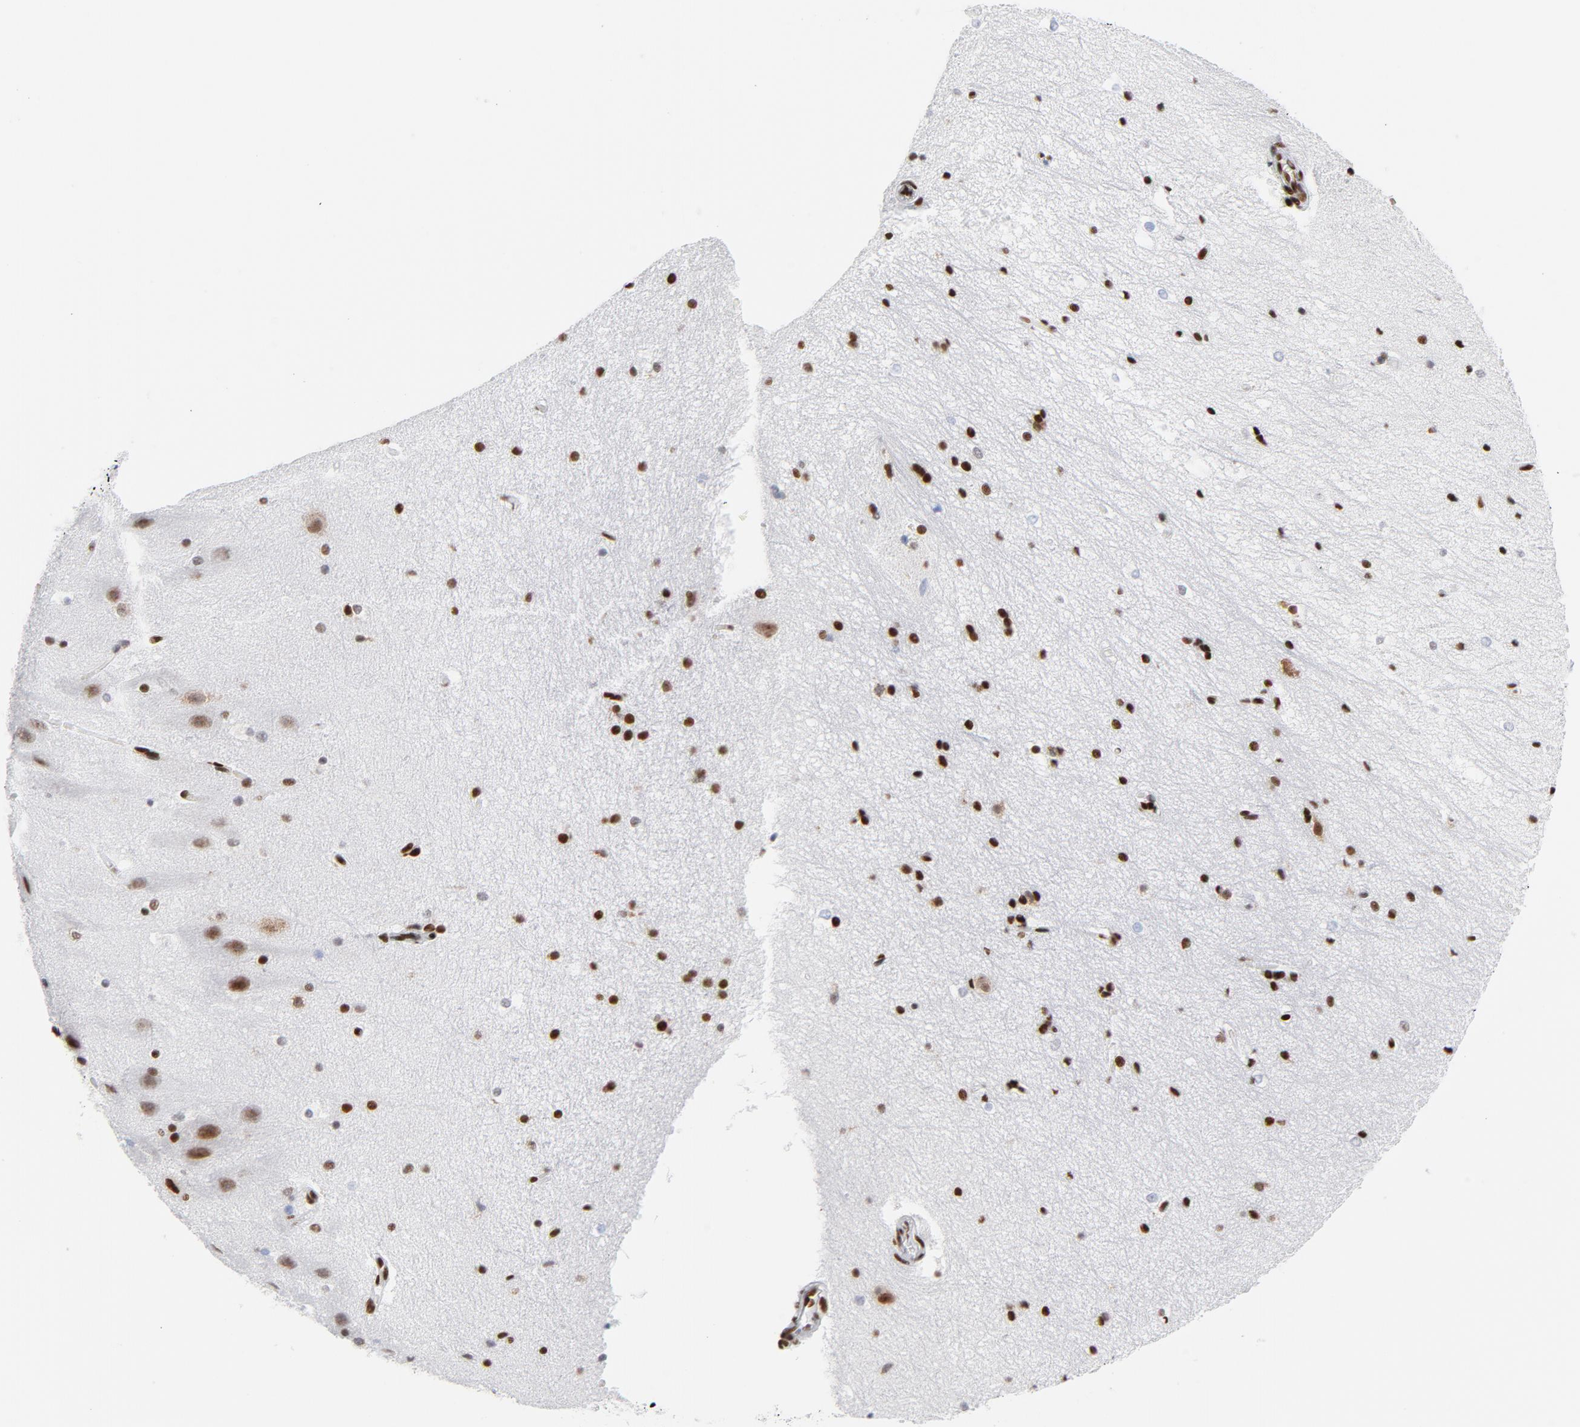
{"staining": {"intensity": "strong", "quantity": ">75%", "location": "nuclear"}, "tissue": "hippocampus", "cell_type": "Glial cells", "image_type": "normal", "snomed": [{"axis": "morphology", "description": "Normal tissue, NOS"}, {"axis": "topography", "description": "Hippocampus"}], "caption": "The micrograph displays immunohistochemical staining of normal hippocampus. There is strong nuclear positivity is seen in approximately >75% of glial cells. (Stains: DAB in brown, nuclei in blue, Microscopy: brightfield microscopy at high magnification).", "gene": "XRCC5", "patient": {"sex": "female", "age": 19}}